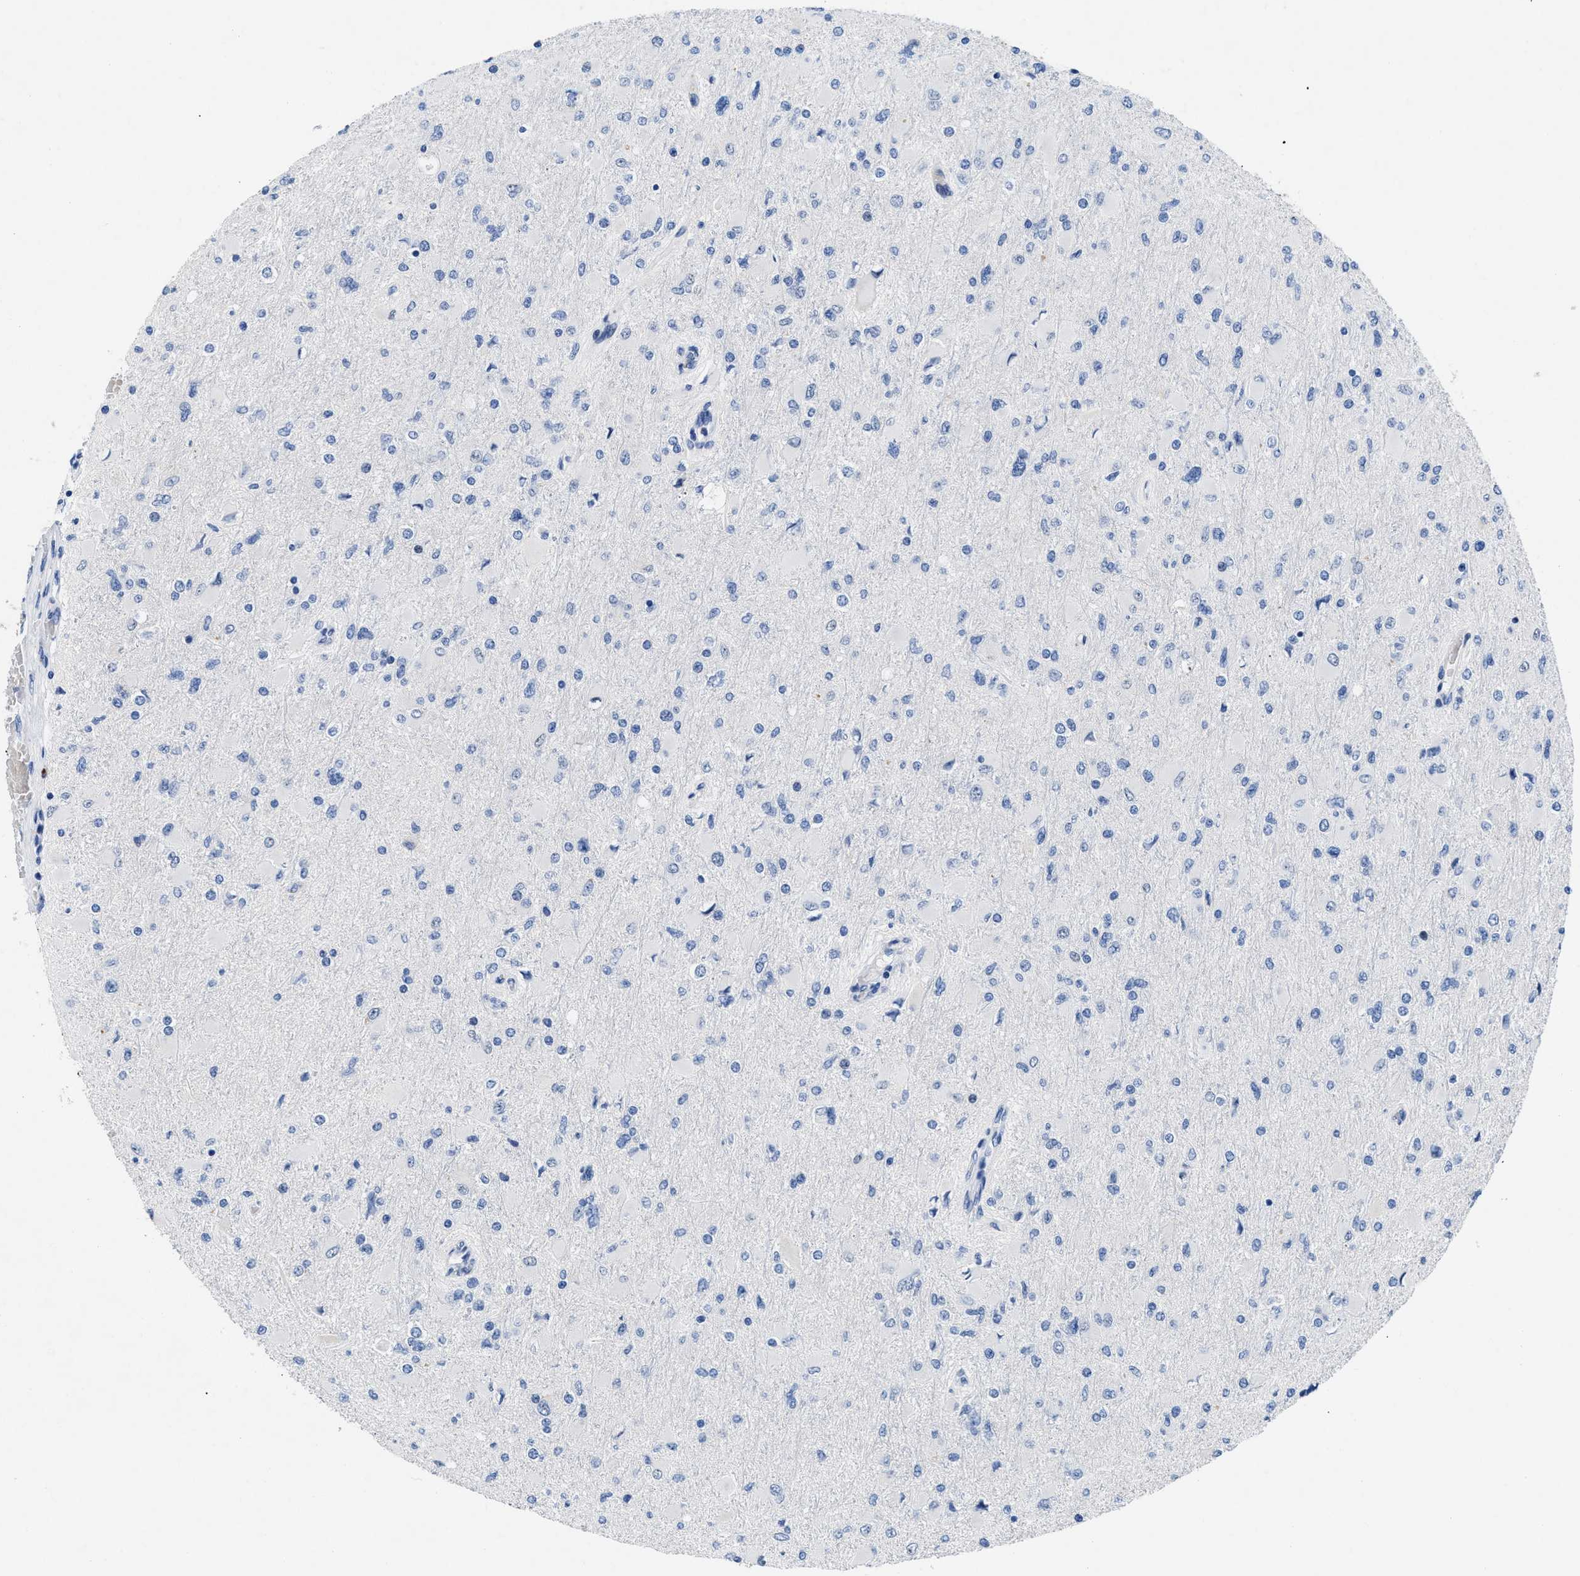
{"staining": {"intensity": "negative", "quantity": "none", "location": "none"}, "tissue": "glioma", "cell_type": "Tumor cells", "image_type": "cancer", "snomed": [{"axis": "morphology", "description": "Glioma, malignant, High grade"}, {"axis": "topography", "description": "Cerebral cortex"}], "caption": "Immunohistochemistry photomicrograph of glioma stained for a protein (brown), which displays no staining in tumor cells.", "gene": "TMEM68", "patient": {"sex": "female", "age": 36}}